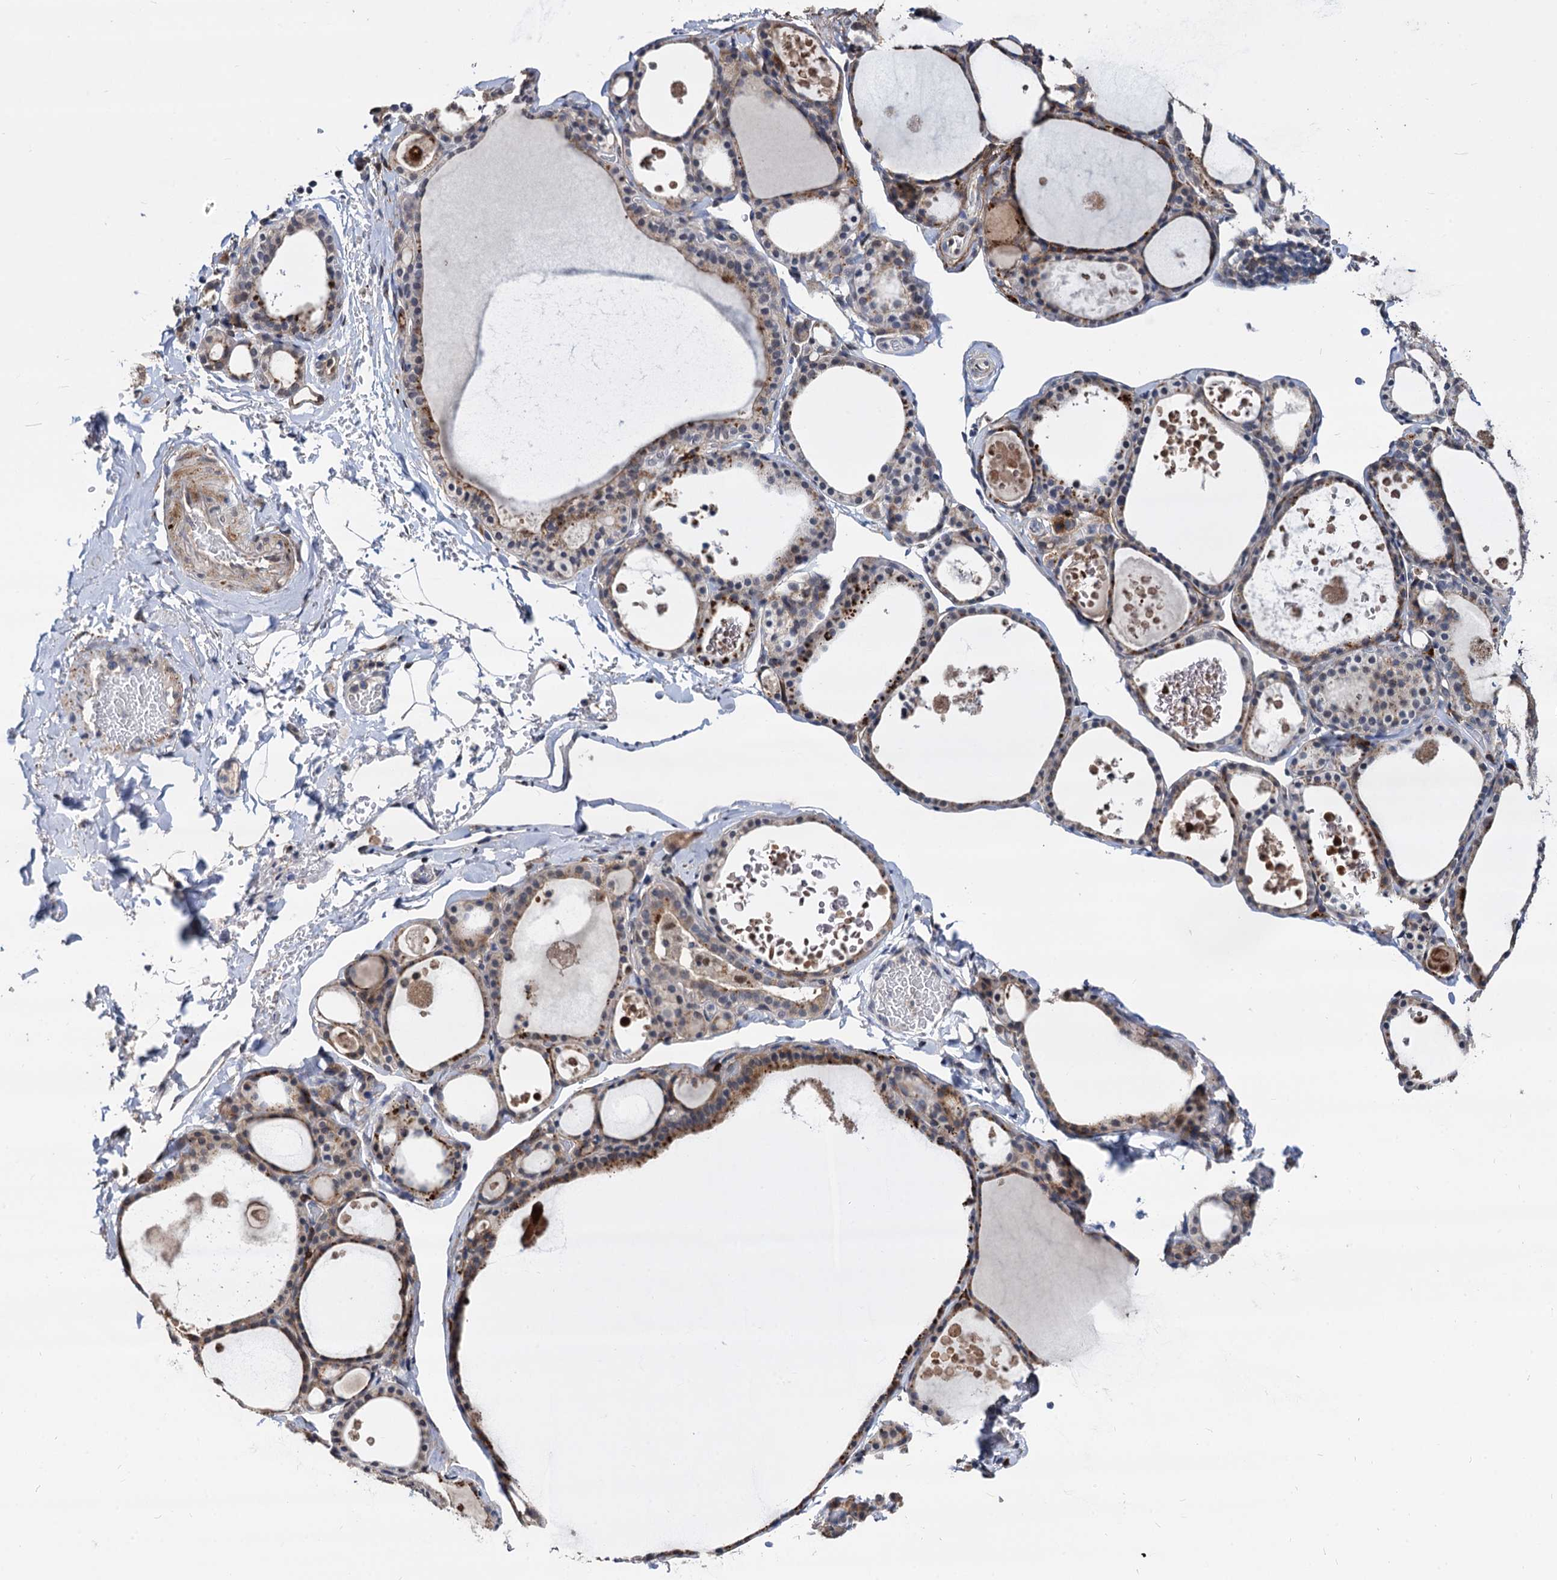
{"staining": {"intensity": "moderate", "quantity": ">75%", "location": "cytoplasmic/membranous"}, "tissue": "thyroid gland", "cell_type": "Glandular cells", "image_type": "normal", "snomed": [{"axis": "morphology", "description": "Normal tissue, NOS"}, {"axis": "topography", "description": "Thyroid gland"}], "caption": "Immunohistochemistry (IHC) histopathology image of unremarkable thyroid gland stained for a protein (brown), which exhibits medium levels of moderate cytoplasmic/membranous positivity in about >75% of glandular cells.", "gene": "PSMD4", "patient": {"sex": "male", "age": 56}}